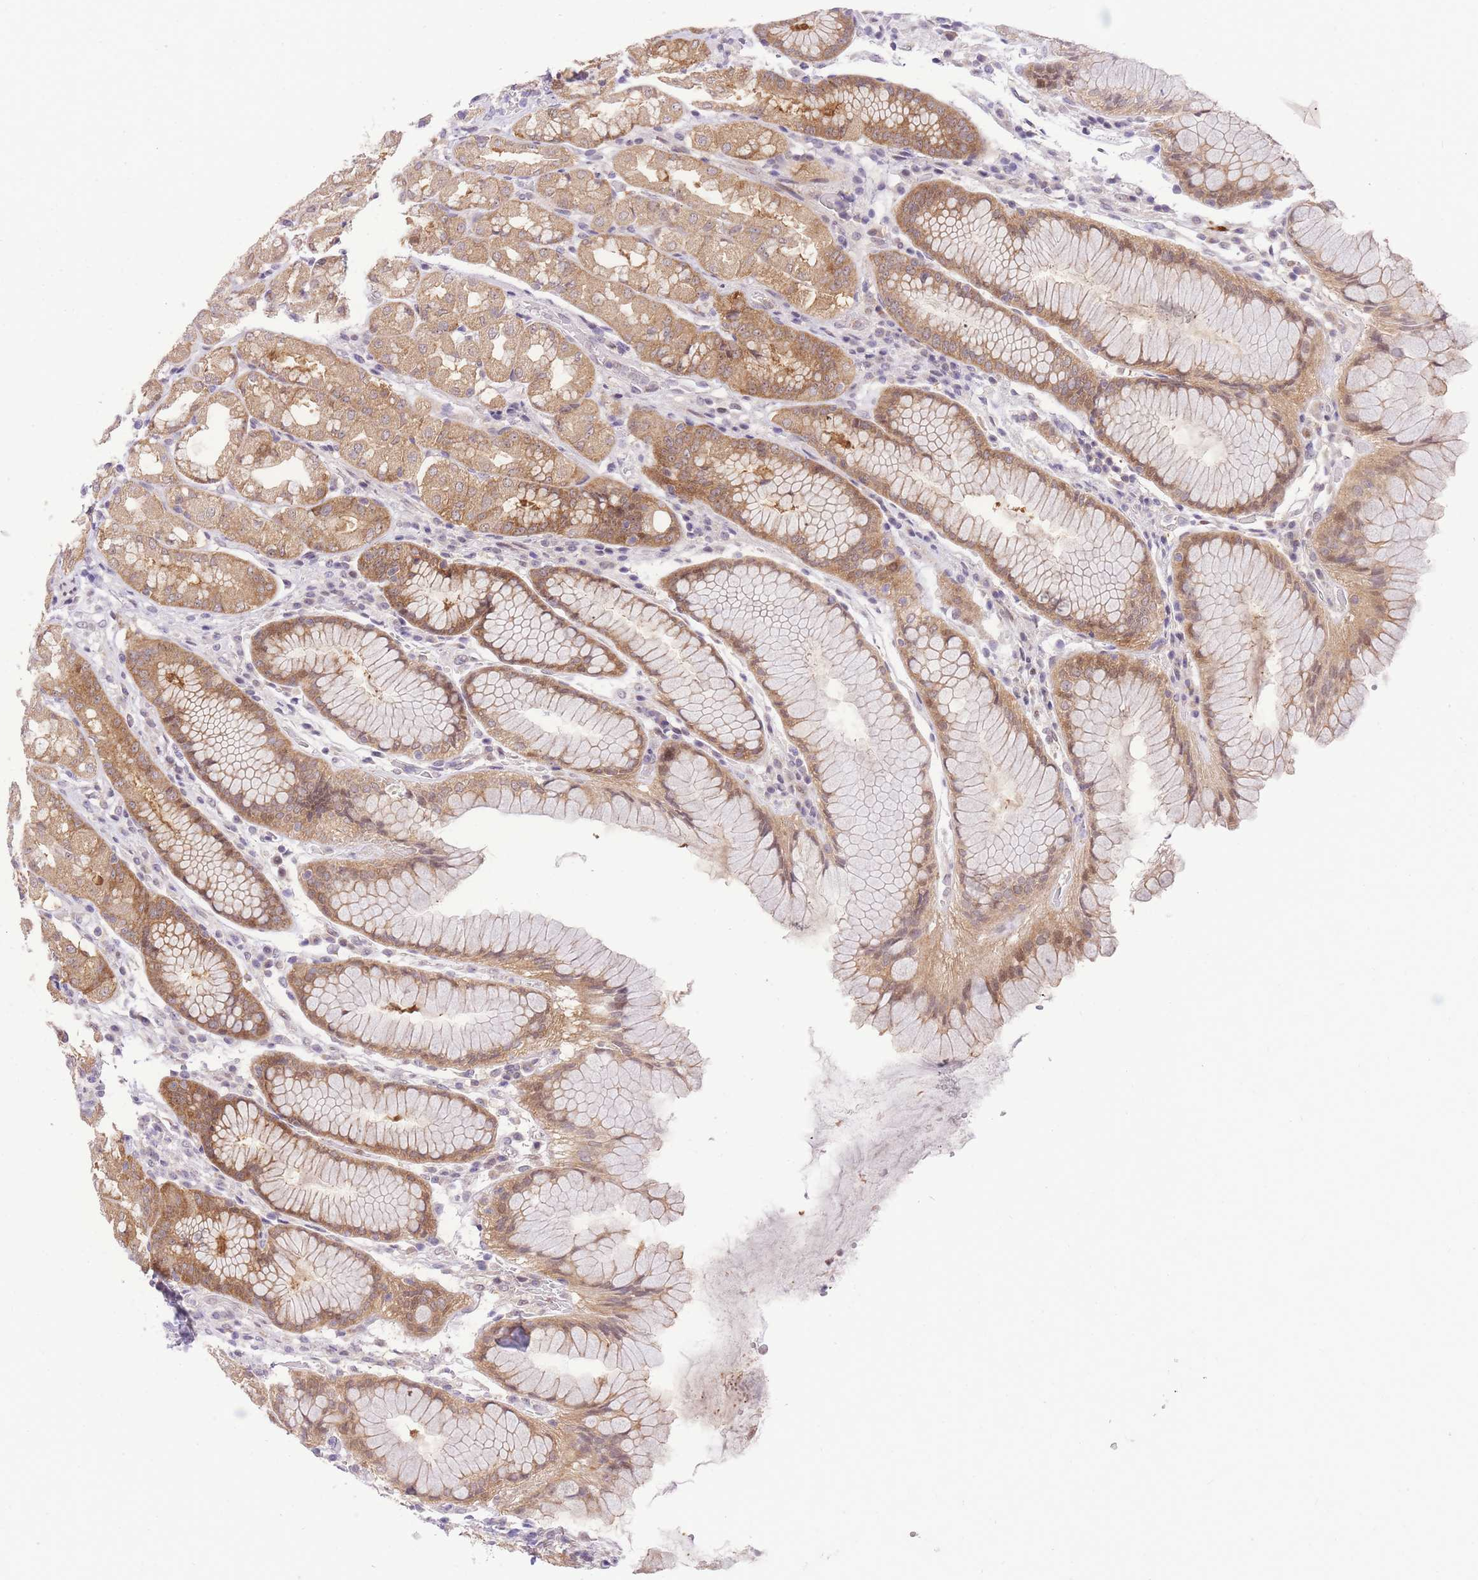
{"staining": {"intensity": "moderate", "quantity": "25%-75%", "location": "cytoplasmic/membranous"}, "tissue": "stomach", "cell_type": "Glandular cells", "image_type": "normal", "snomed": [{"axis": "morphology", "description": "Normal tissue, NOS"}, {"axis": "topography", "description": "Stomach, lower"}], "caption": "IHC of normal stomach reveals medium levels of moderate cytoplasmic/membranous expression in approximately 25%-75% of glandular cells.", "gene": "STK39", "patient": {"sex": "female", "age": 56}}